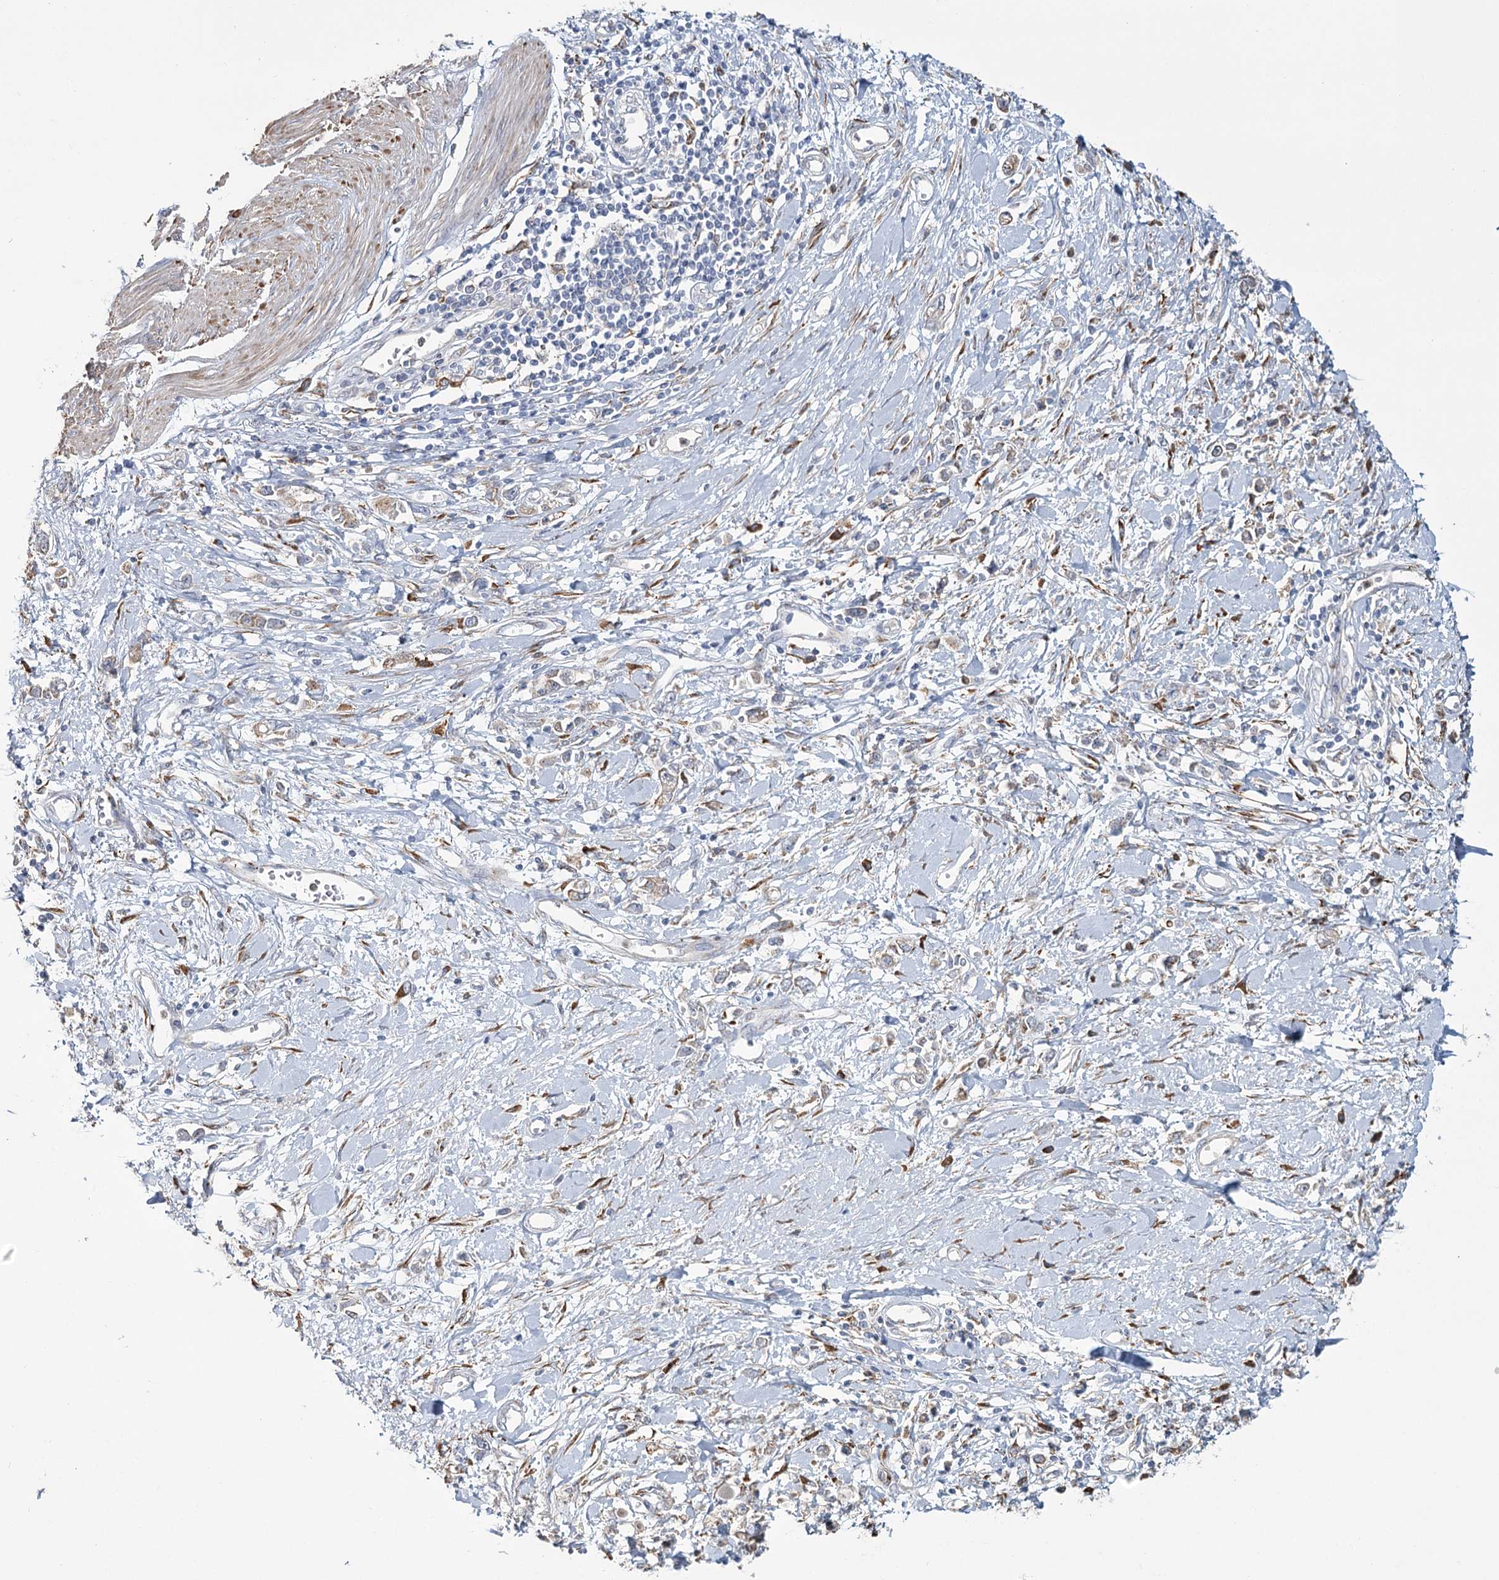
{"staining": {"intensity": "moderate", "quantity": "<25%", "location": "cytoplasmic/membranous"}, "tissue": "stomach cancer", "cell_type": "Tumor cells", "image_type": "cancer", "snomed": [{"axis": "morphology", "description": "Adenocarcinoma, NOS"}, {"axis": "topography", "description": "Stomach"}], "caption": "Protein staining of stomach adenocarcinoma tissue reveals moderate cytoplasmic/membranous staining in approximately <25% of tumor cells.", "gene": "ZCCHC9", "patient": {"sex": "female", "age": 76}}